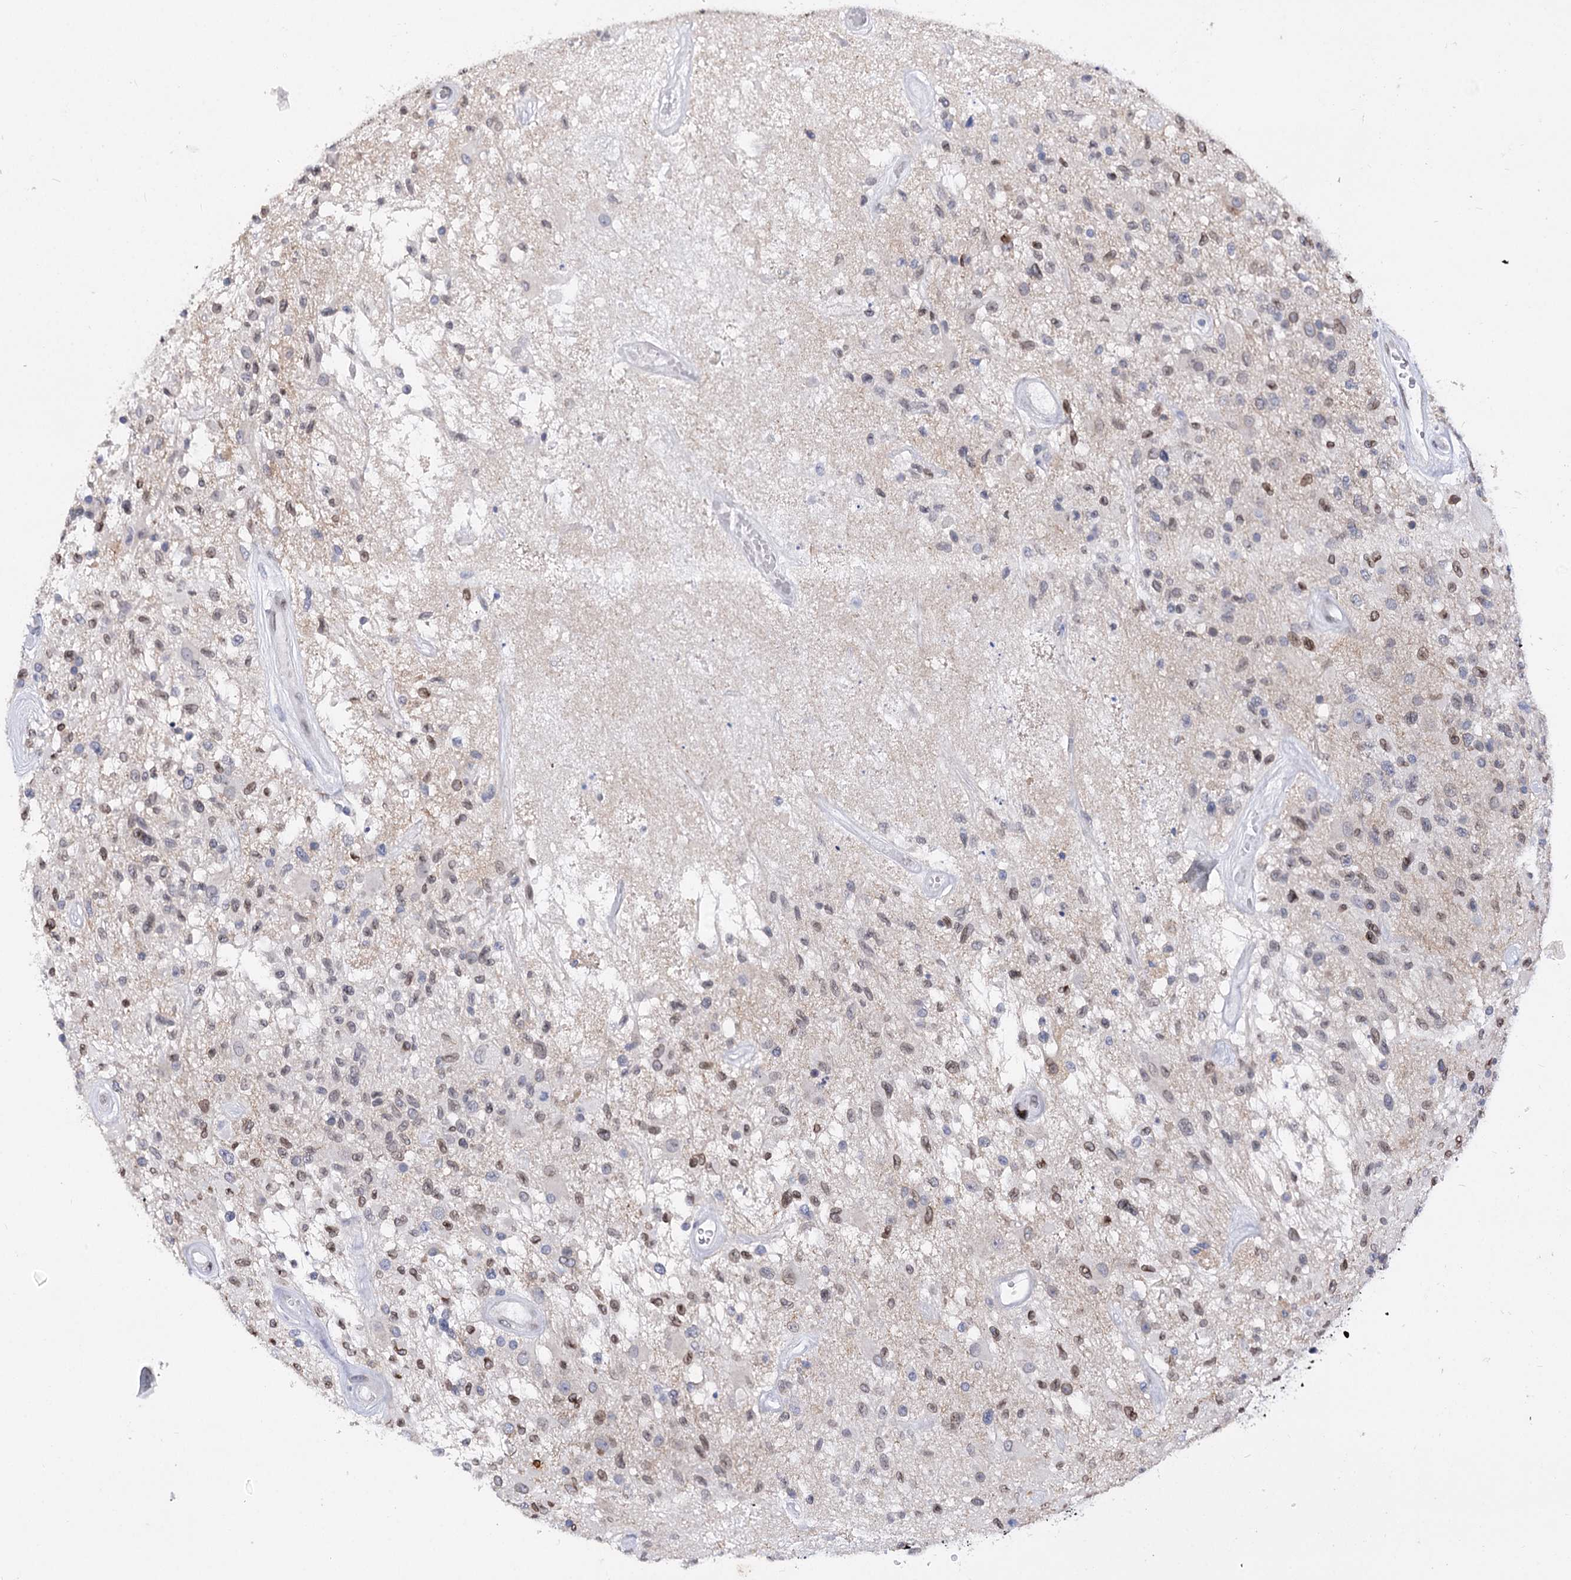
{"staining": {"intensity": "moderate", "quantity": "25%-75%", "location": "cytoplasmic/membranous,nuclear"}, "tissue": "glioma", "cell_type": "Tumor cells", "image_type": "cancer", "snomed": [{"axis": "morphology", "description": "Glioma, malignant, High grade"}, {"axis": "morphology", "description": "Glioblastoma, NOS"}, {"axis": "topography", "description": "Brain"}], "caption": "Protein staining of glioma tissue shows moderate cytoplasmic/membranous and nuclear positivity in about 25%-75% of tumor cells.", "gene": "TMEM201", "patient": {"sex": "male", "age": 60}}